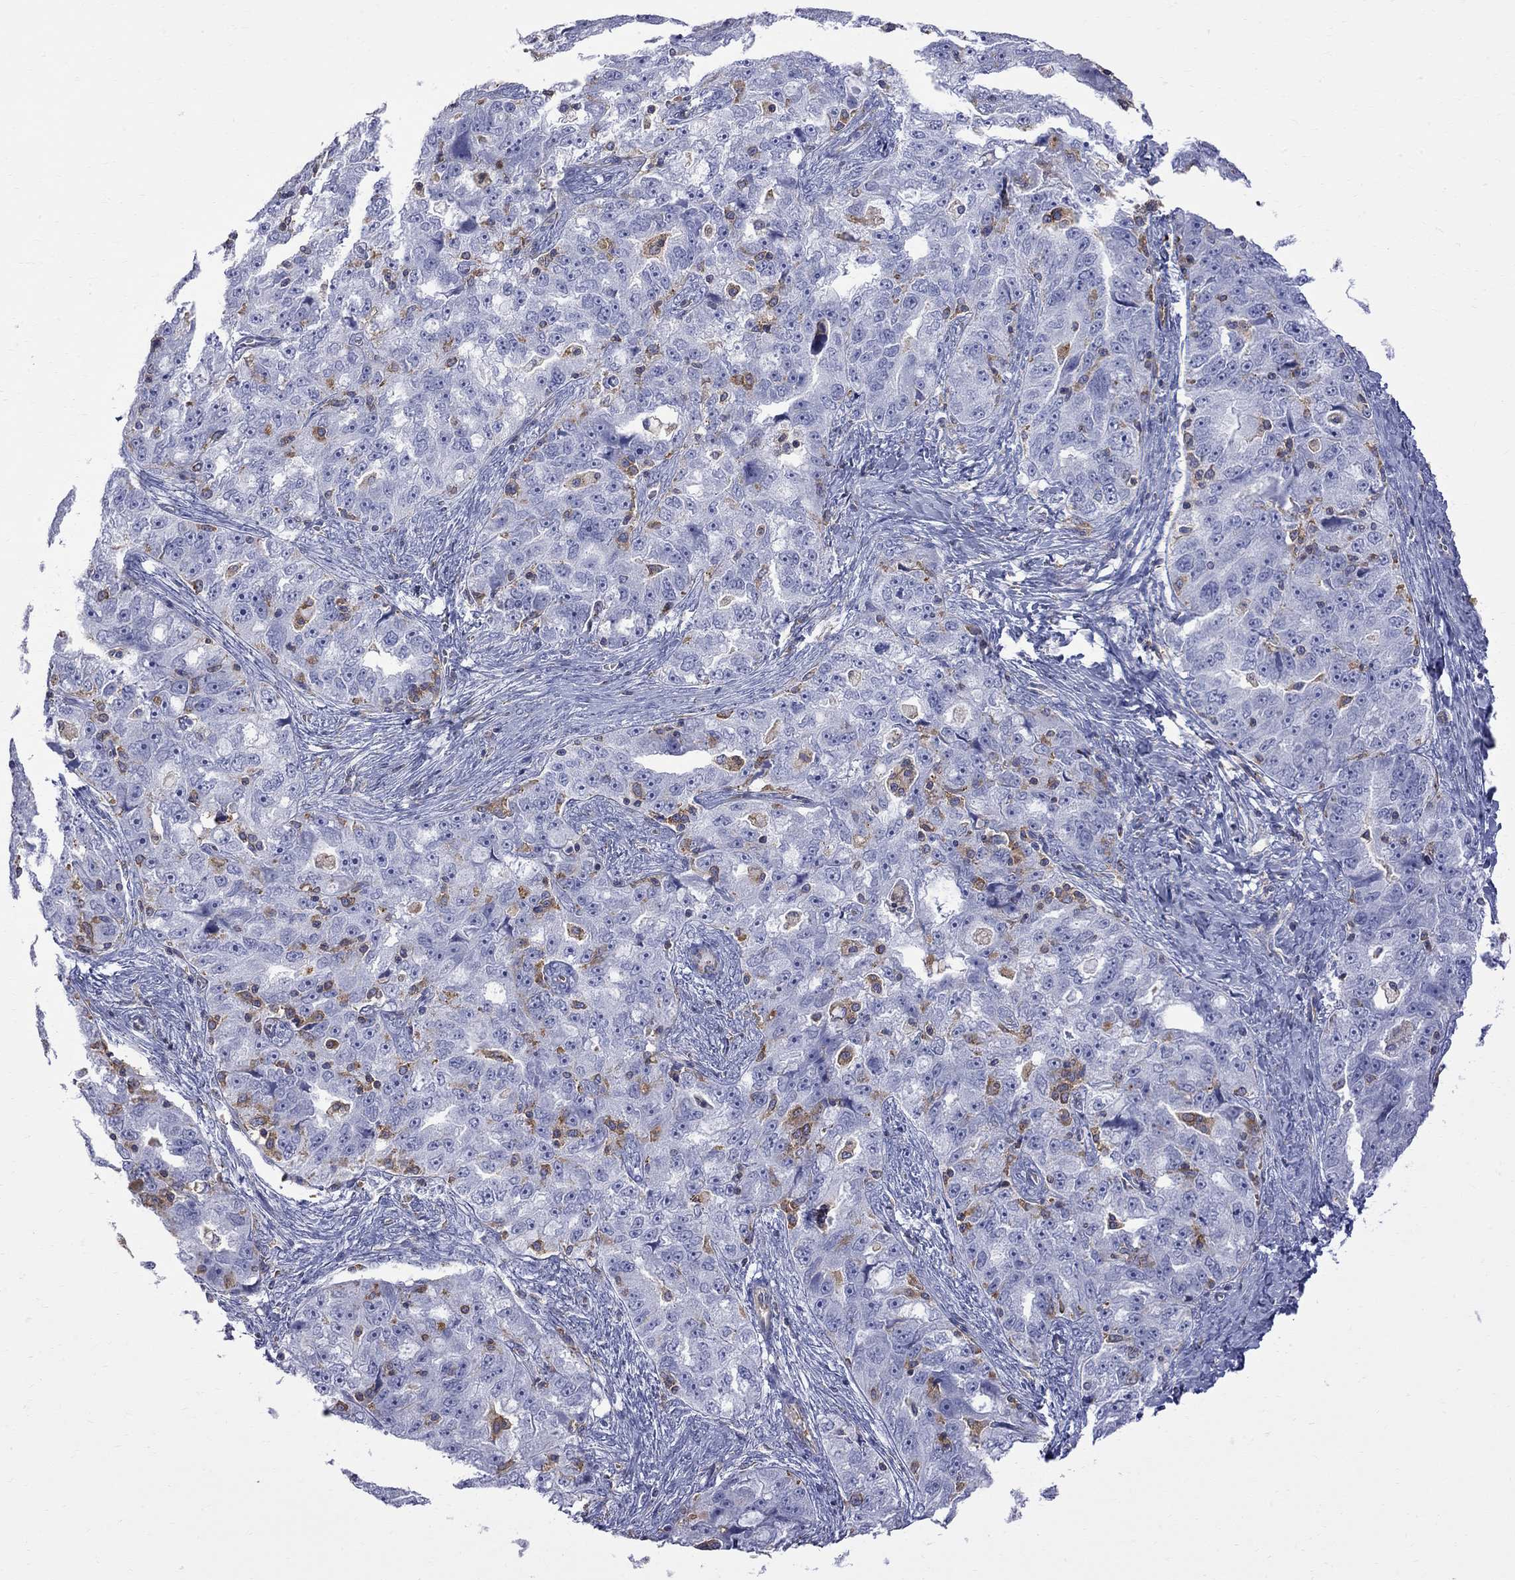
{"staining": {"intensity": "negative", "quantity": "none", "location": "none"}, "tissue": "ovarian cancer", "cell_type": "Tumor cells", "image_type": "cancer", "snomed": [{"axis": "morphology", "description": "Cystadenocarcinoma, serous, NOS"}, {"axis": "topography", "description": "Ovary"}], "caption": "The immunohistochemistry image has no significant expression in tumor cells of ovarian cancer tissue.", "gene": "ABI3", "patient": {"sex": "female", "age": 51}}